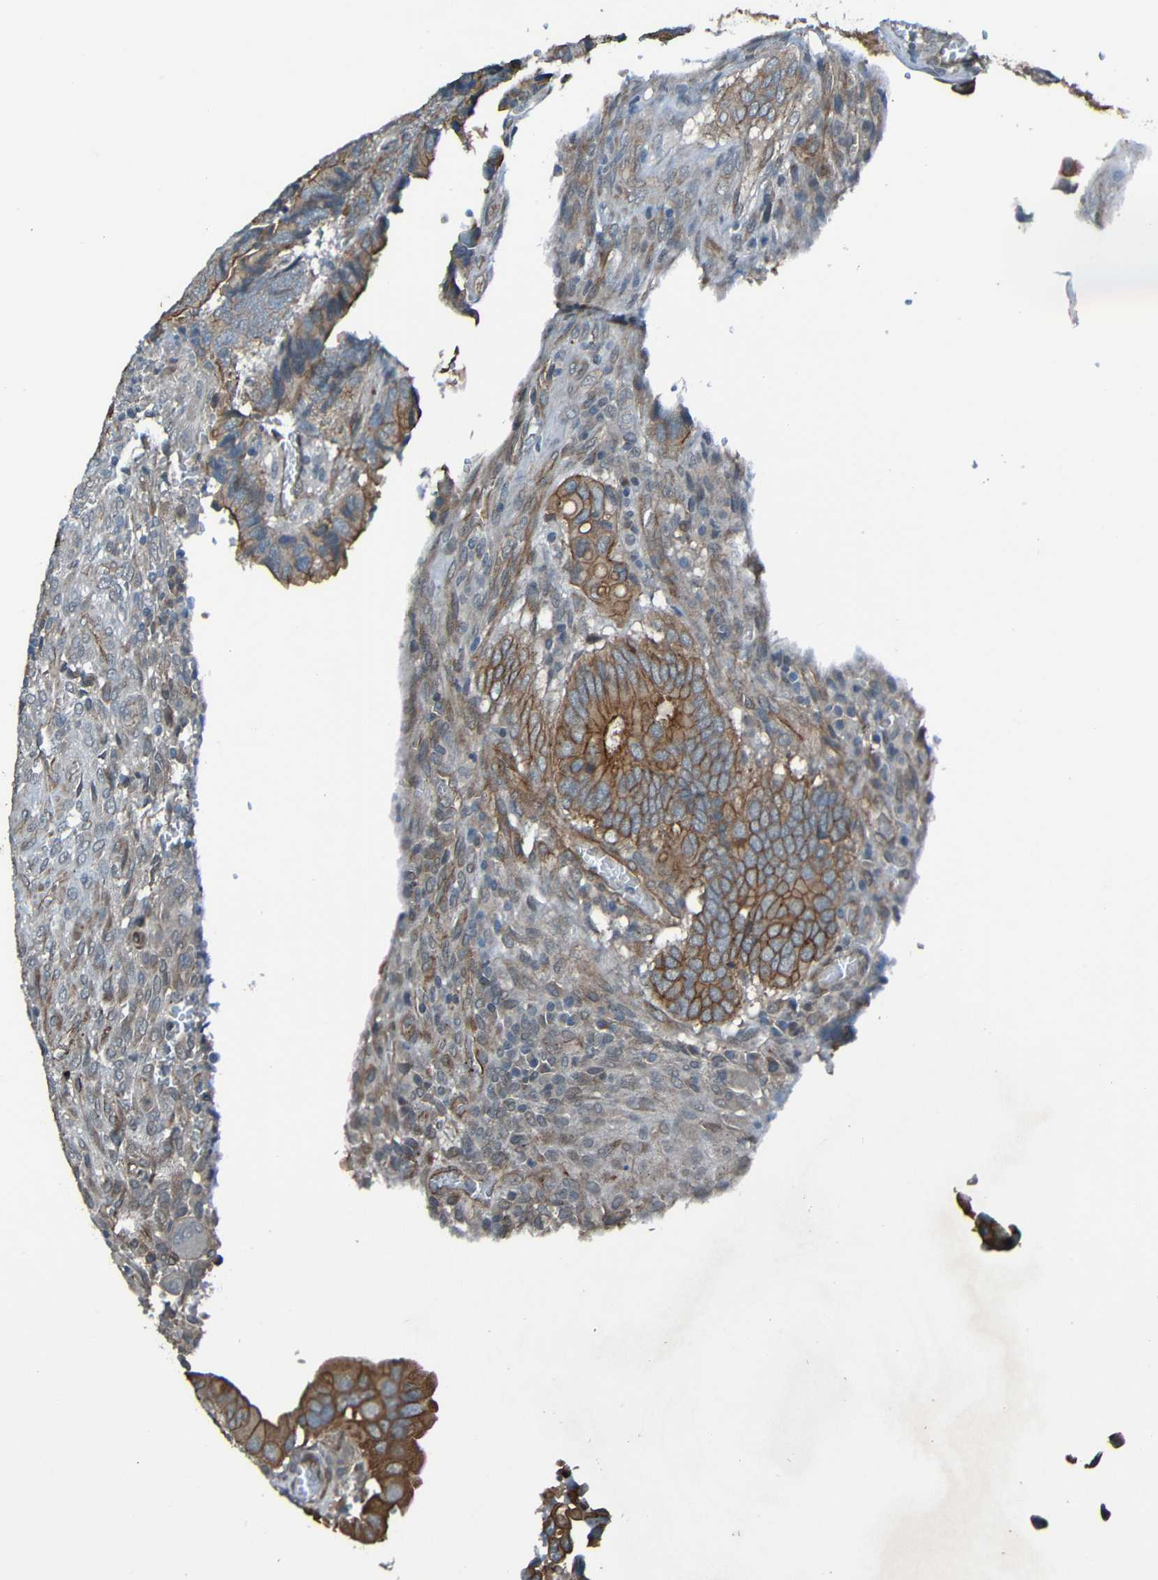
{"staining": {"intensity": "moderate", "quantity": ">75%", "location": "cytoplasmic/membranous"}, "tissue": "colorectal cancer", "cell_type": "Tumor cells", "image_type": "cancer", "snomed": [{"axis": "morphology", "description": "Adenocarcinoma, NOS"}, {"axis": "topography", "description": "Colon"}], "caption": "The micrograph reveals a brown stain indicating the presence of a protein in the cytoplasmic/membranous of tumor cells in colorectal cancer. (DAB (3,3'-diaminobenzidine) = brown stain, brightfield microscopy at high magnification).", "gene": "LGR5", "patient": {"sex": "male", "age": 72}}